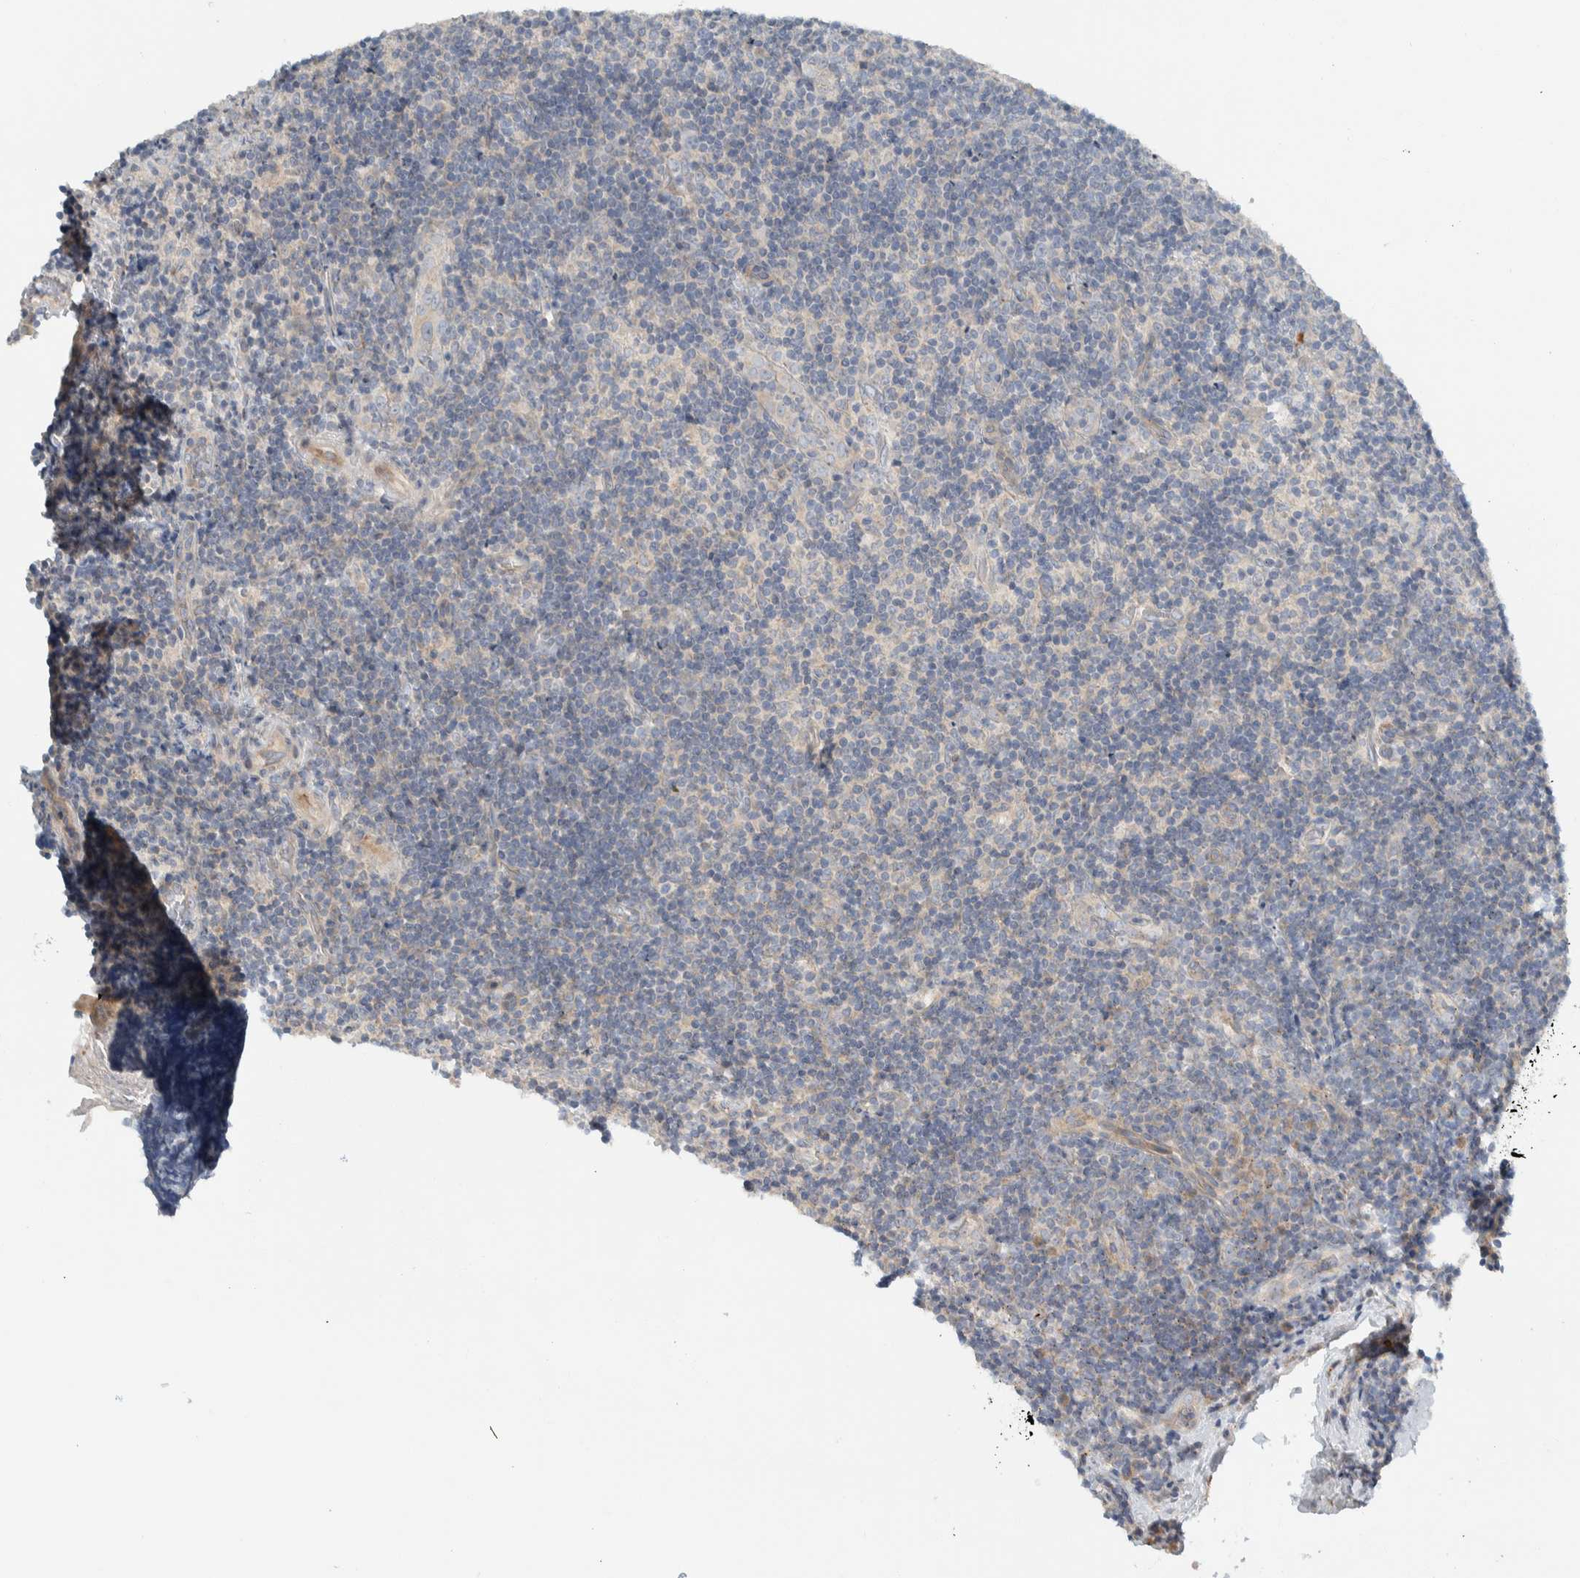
{"staining": {"intensity": "negative", "quantity": "none", "location": "none"}, "tissue": "lymphoma", "cell_type": "Tumor cells", "image_type": "cancer", "snomed": [{"axis": "morphology", "description": "Malignant lymphoma, non-Hodgkin's type, High grade"}, {"axis": "topography", "description": "Tonsil"}], "caption": "The IHC histopathology image has no significant staining in tumor cells of lymphoma tissue.", "gene": "HGS", "patient": {"sex": "female", "age": 36}}